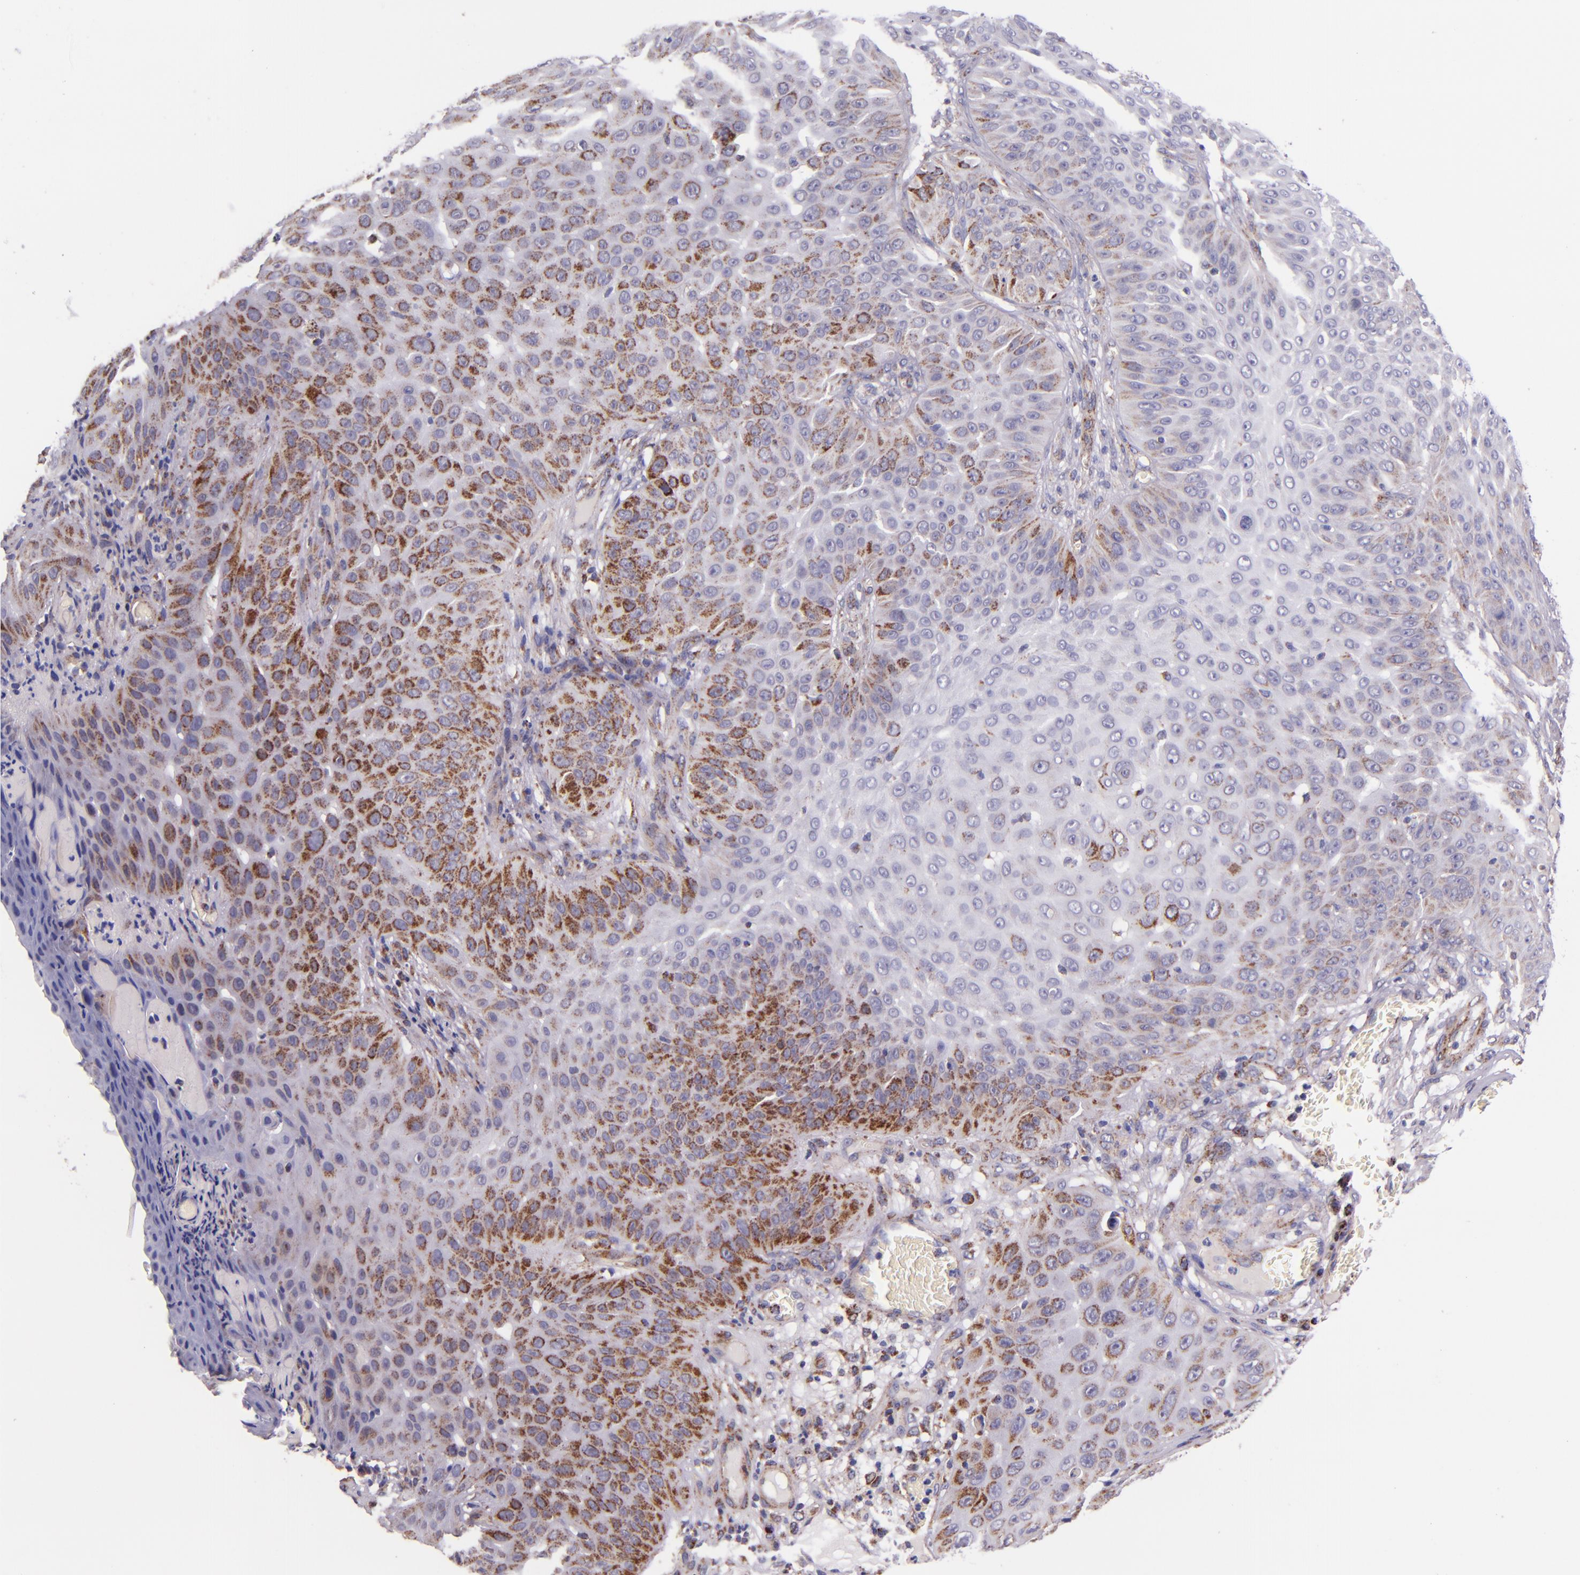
{"staining": {"intensity": "moderate", "quantity": "<25%", "location": "cytoplasmic/membranous"}, "tissue": "skin cancer", "cell_type": "Tumor cells", "image_type": "cancer", "snomed": [{"axis": "morphology", "description": "Squamous cell carcinoma, NOS"}, {"axis": "topography", "description": "Skin"}], "caption": "This is a photomicrograph of immunohistochemistry (IHC) staining of skin cancer (squamous cell carcinoma), which shows moderate positivity in the cytoplasmic/membranous of tumor cells.", "gene": "IDH3G", "patient": {"sex": "male", "age": 82}}